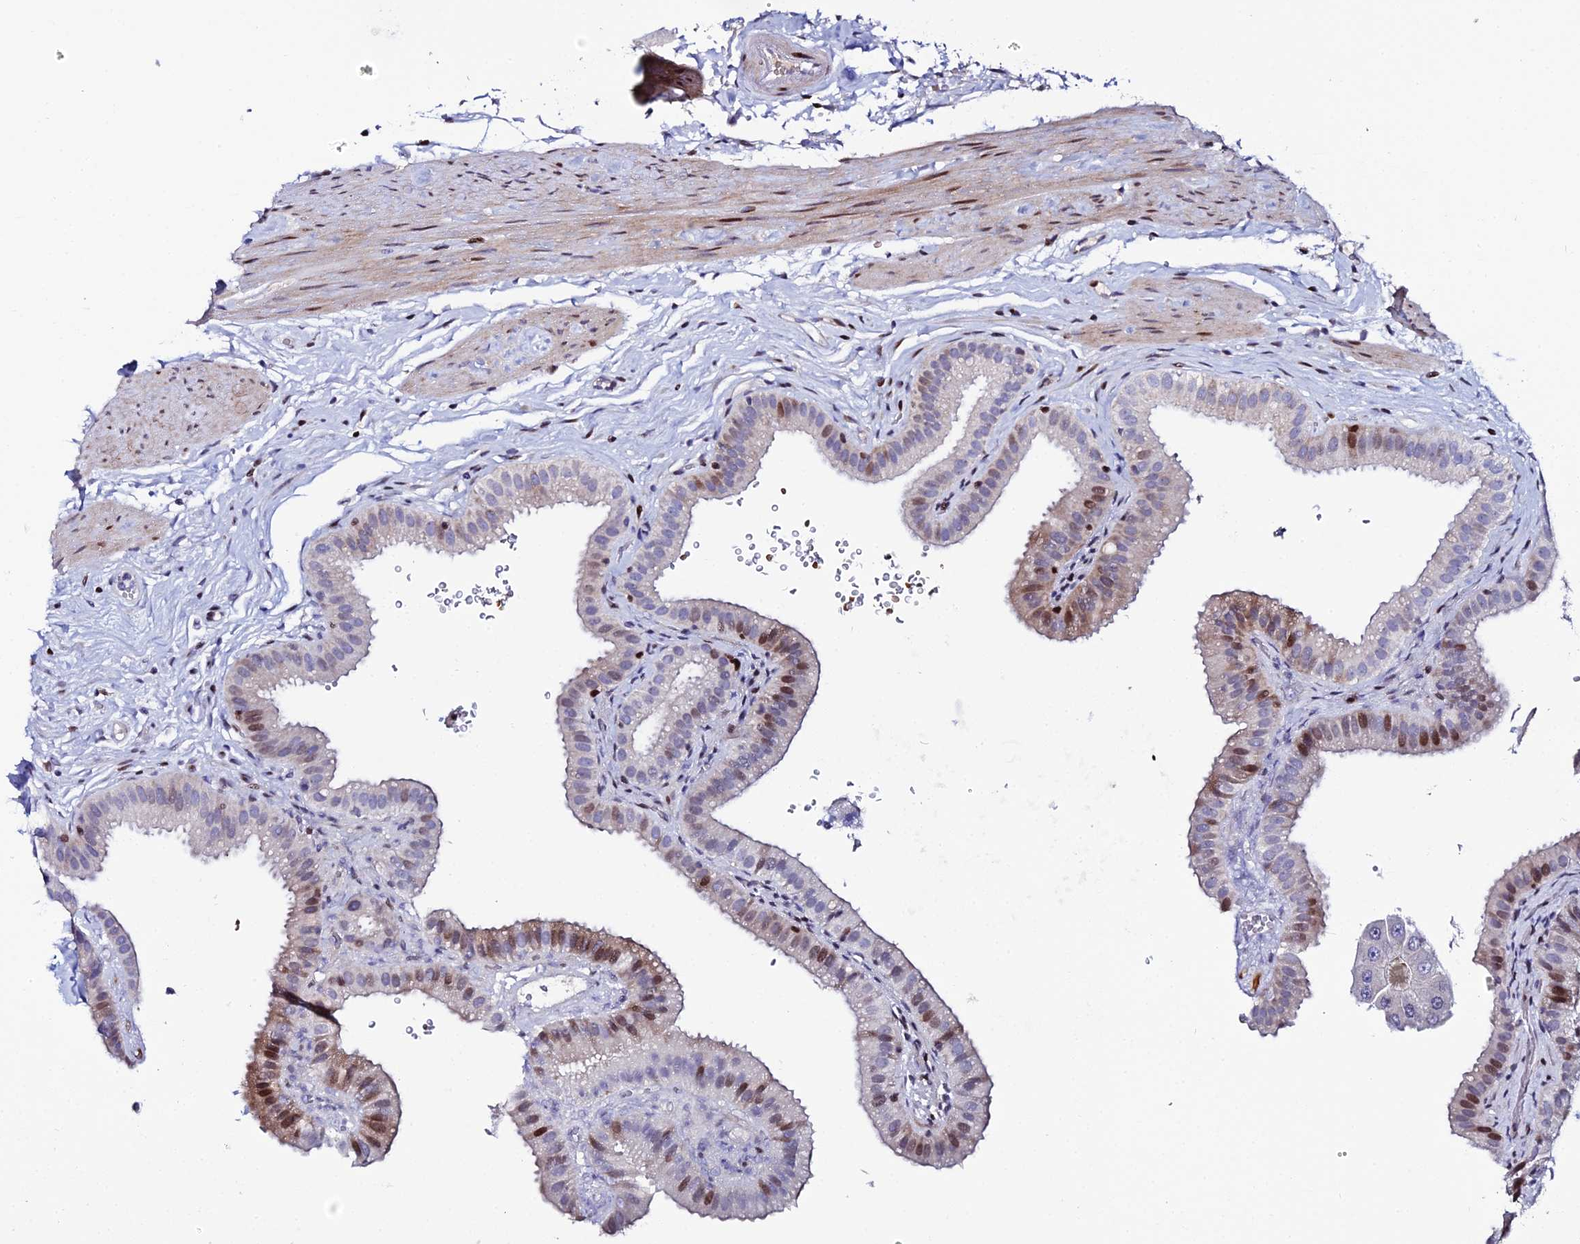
{"staining": {"intensity": "moderate", "quantity": "<25%", "location": "nuclear"}, "tissue": "gallbladder", "cell_type": "Glandular cells", "image_type": "normal", "snomed": [{"axis": "morphology", "description": "Normal tissue, NOS"}, {"axis": "topography", "description": "Gallbladder"}], "caption": "Immunohistochemical staining of normal human gallbladder demonstrates moderate nuclear protein positivity in about <25% of glandular cells.", "gene": "MYNN", "patient": {"sex": "female", "age": 61}}